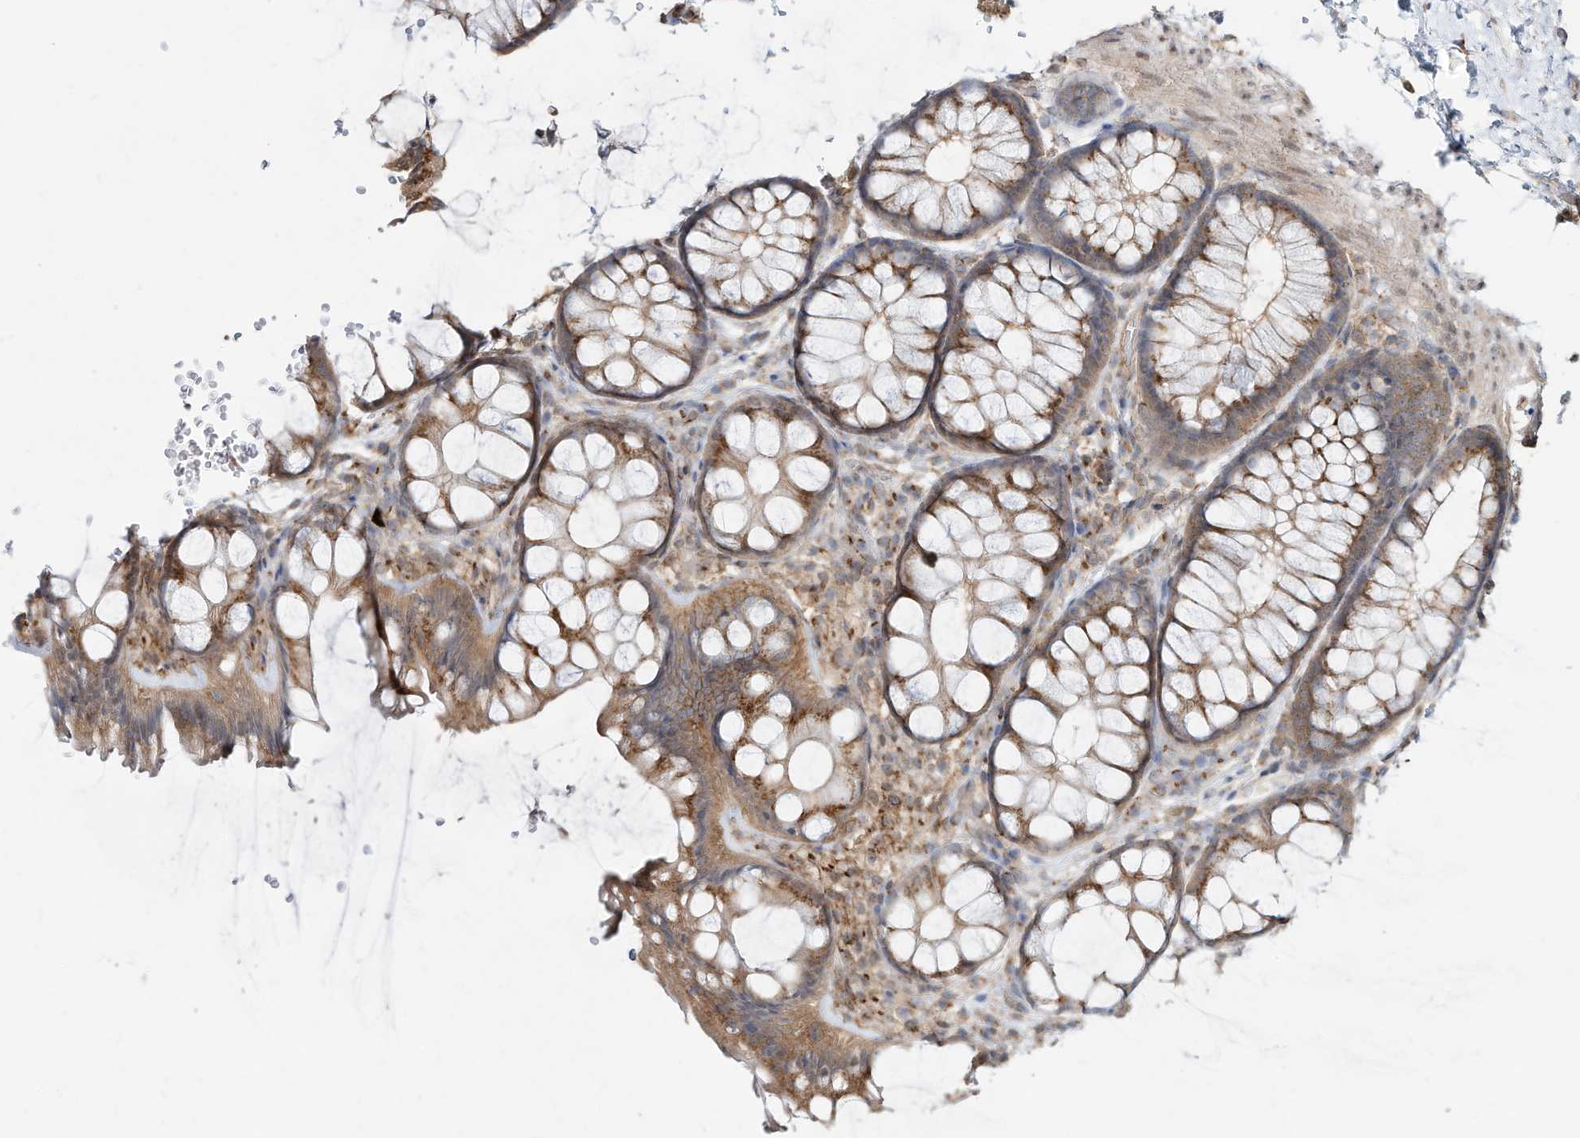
{"staining": {"intensity": "moderate", "quantity": ">75%", "location": "cytoplasmic/membranous"}, "tissue": "colon", "cell_type": "Endothelial cells", "image_type": "normal", "snomed": [{"axis": "morphology", "description": "Normal tissue, NOS"}, {"axis": "topography", "description": "Colon"}], "caption": "Endothelial cells exhibit medium levels of moderate cytoplasmic/membranous expression in about >75% of cells in unremarkable human colon.", "gene": "CUX1", "patient": {"sex": "male", "age": 47}}